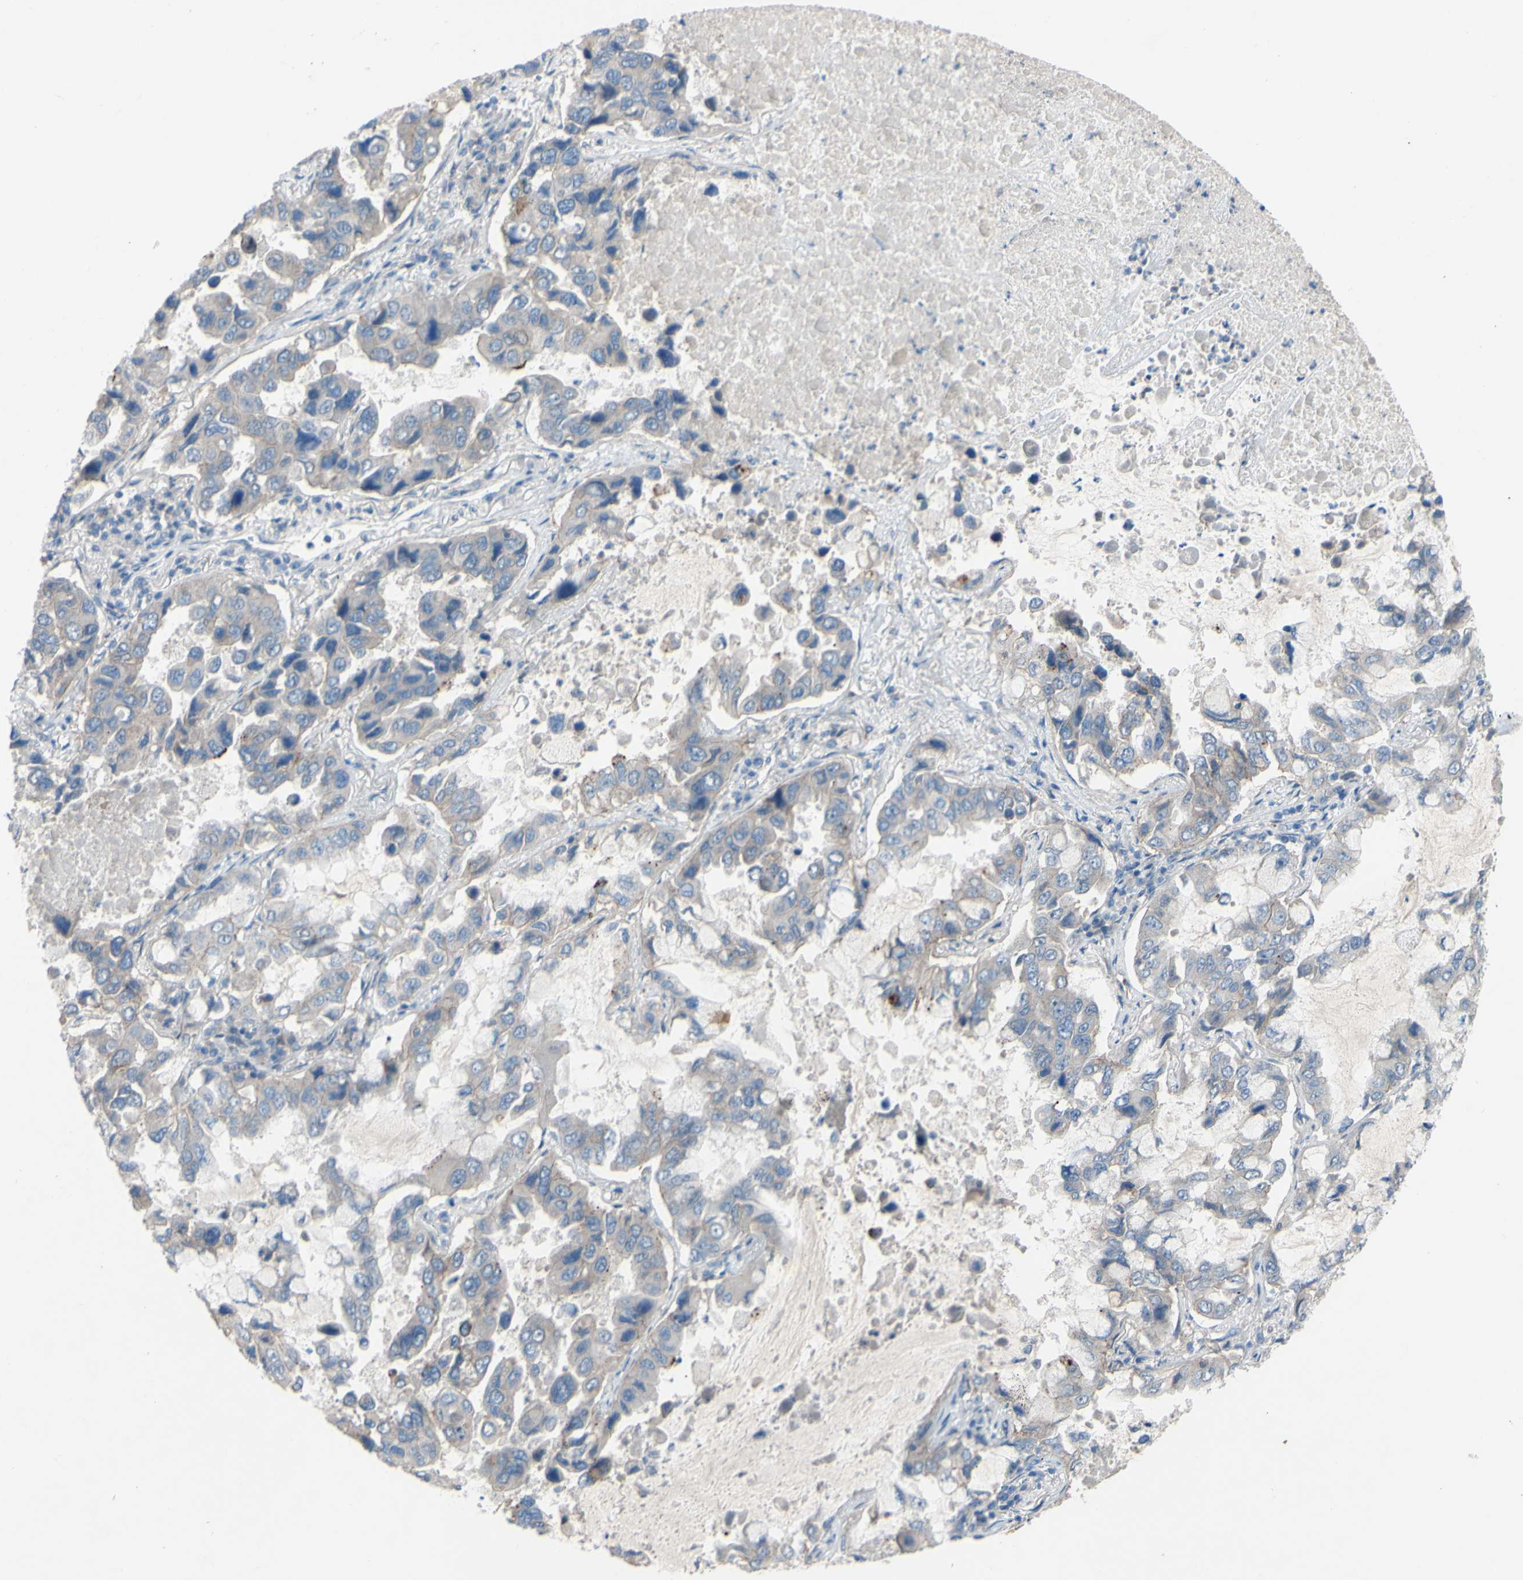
{"staining": {"intensity": "negative", "quantity": "none", "location": "none"}, "tissue": "lung cancer", "cell_type": "Tumor cells", "image_type": "cancer", "snomed": [{"axis": "morphology", "description": "Adenocarcinoma, NOS"}, {"axis": "topography", "description": "Lung"}], "caption": "DAB (3,3'-diaminobenzidine) immunohistochemical staining of human lung cancer (adenocarcinoma) exhibits no significant expression in tumor cells. (DAB IHC with hematoxylin counter stain).", "gene": "CDCP1", "patient": {"sex": "male", "age": 64}}